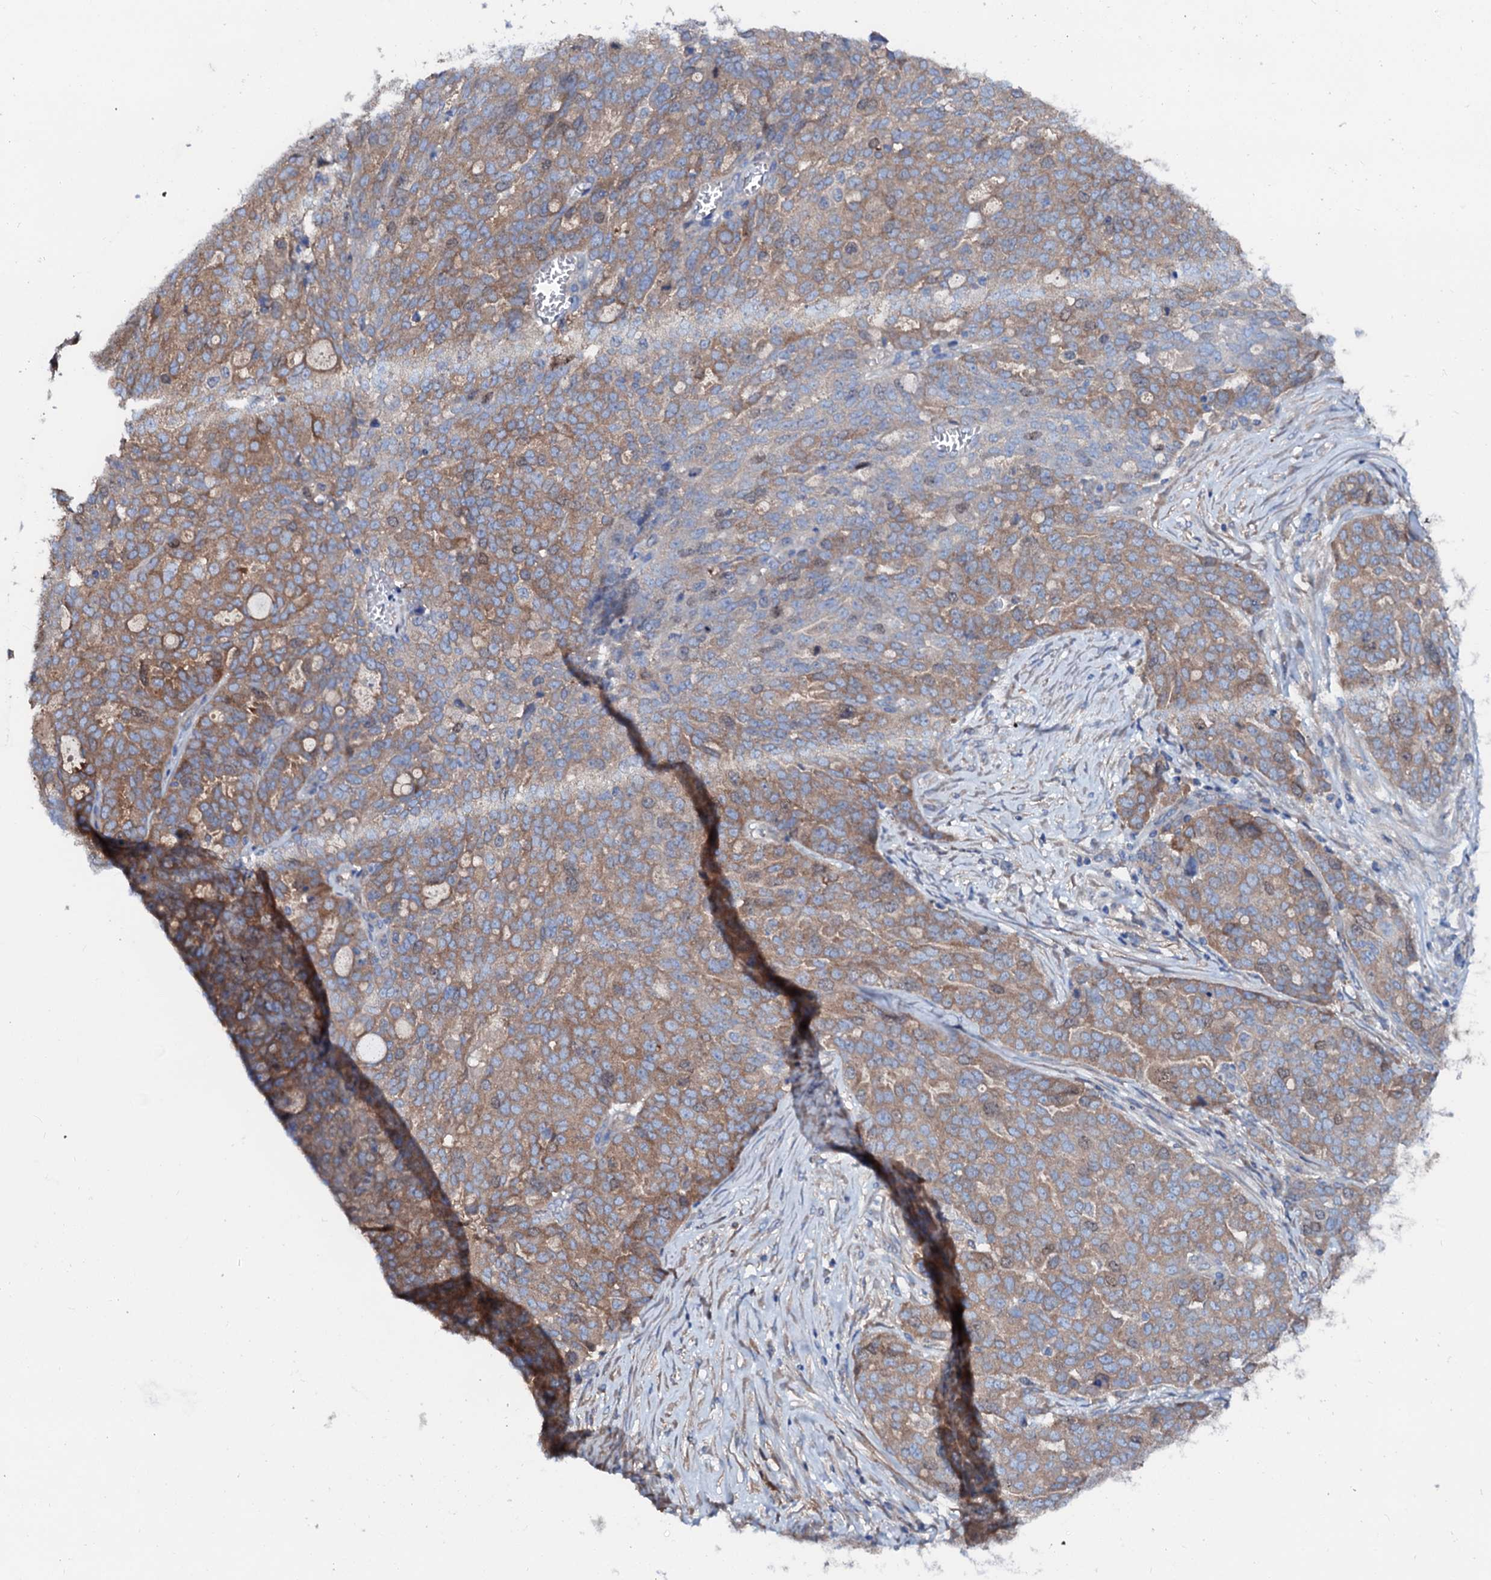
{"staining": {"intensity": "moderate", "quantity": "25%-75%", "location": "cytoplasmic/membranous"}, "tissue": "ovarian cancer", "cell_type": "Tumor cells", "image_type": "cancer", "snomed": [{"axis": "morphology", "description": "Cystadenocarcinoma, serous, NOS"}, {"axis": "topography", "description": "Soft tissue"}, {"axis": "topography", "description": "Ovary"}], "caption": "Serous cystadenocarcinoma (ovarian) stained with DAB immunohistochemistry shows medium levels of moderate cytoplasmic/membranous expression in approximately 25%-75% of tumor cells.", "gene": "CSKMT", "patient": {"sex": "female", "age": 57}}